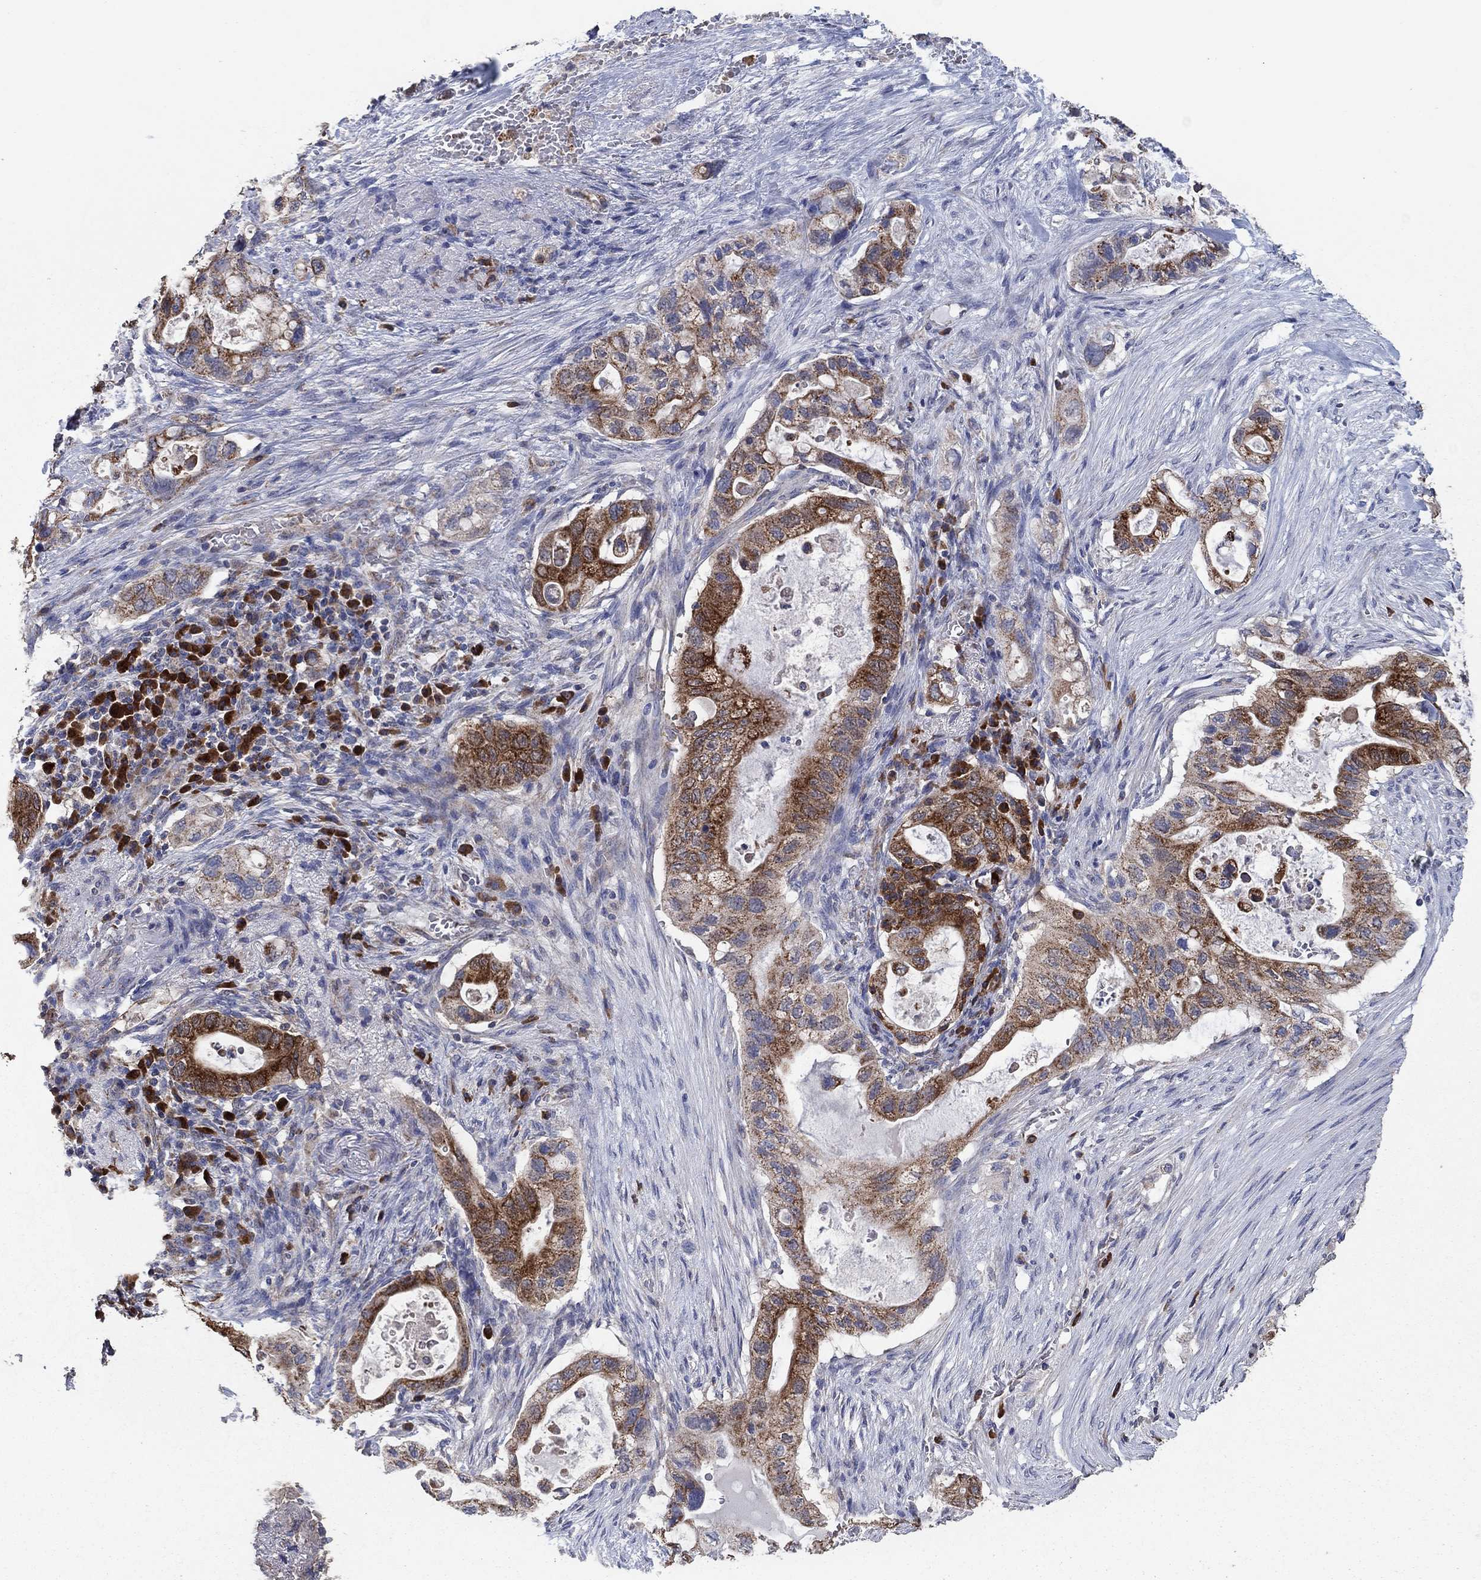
{"staining": {"intensity": "strong", "quantity": ">75%", "location": "cytoplasmic/membranous"}, "tissue": "pancreatic cancer", "cell_type": "Tumor cells", "image_type": "cancer", "snomed": [{"axis": "morphology", "description": "Adenocarcinoma, NOS"}, {"axis": "topography", "description": "Pancreas"}], "caption": "Adenocarcinoma (pancreatic) stained for a protein exhibits strong cytoplasmic/membranous positivity in tumor cells.", "gene": "HID1", "patient": {"sex": "female", "age": 72}}